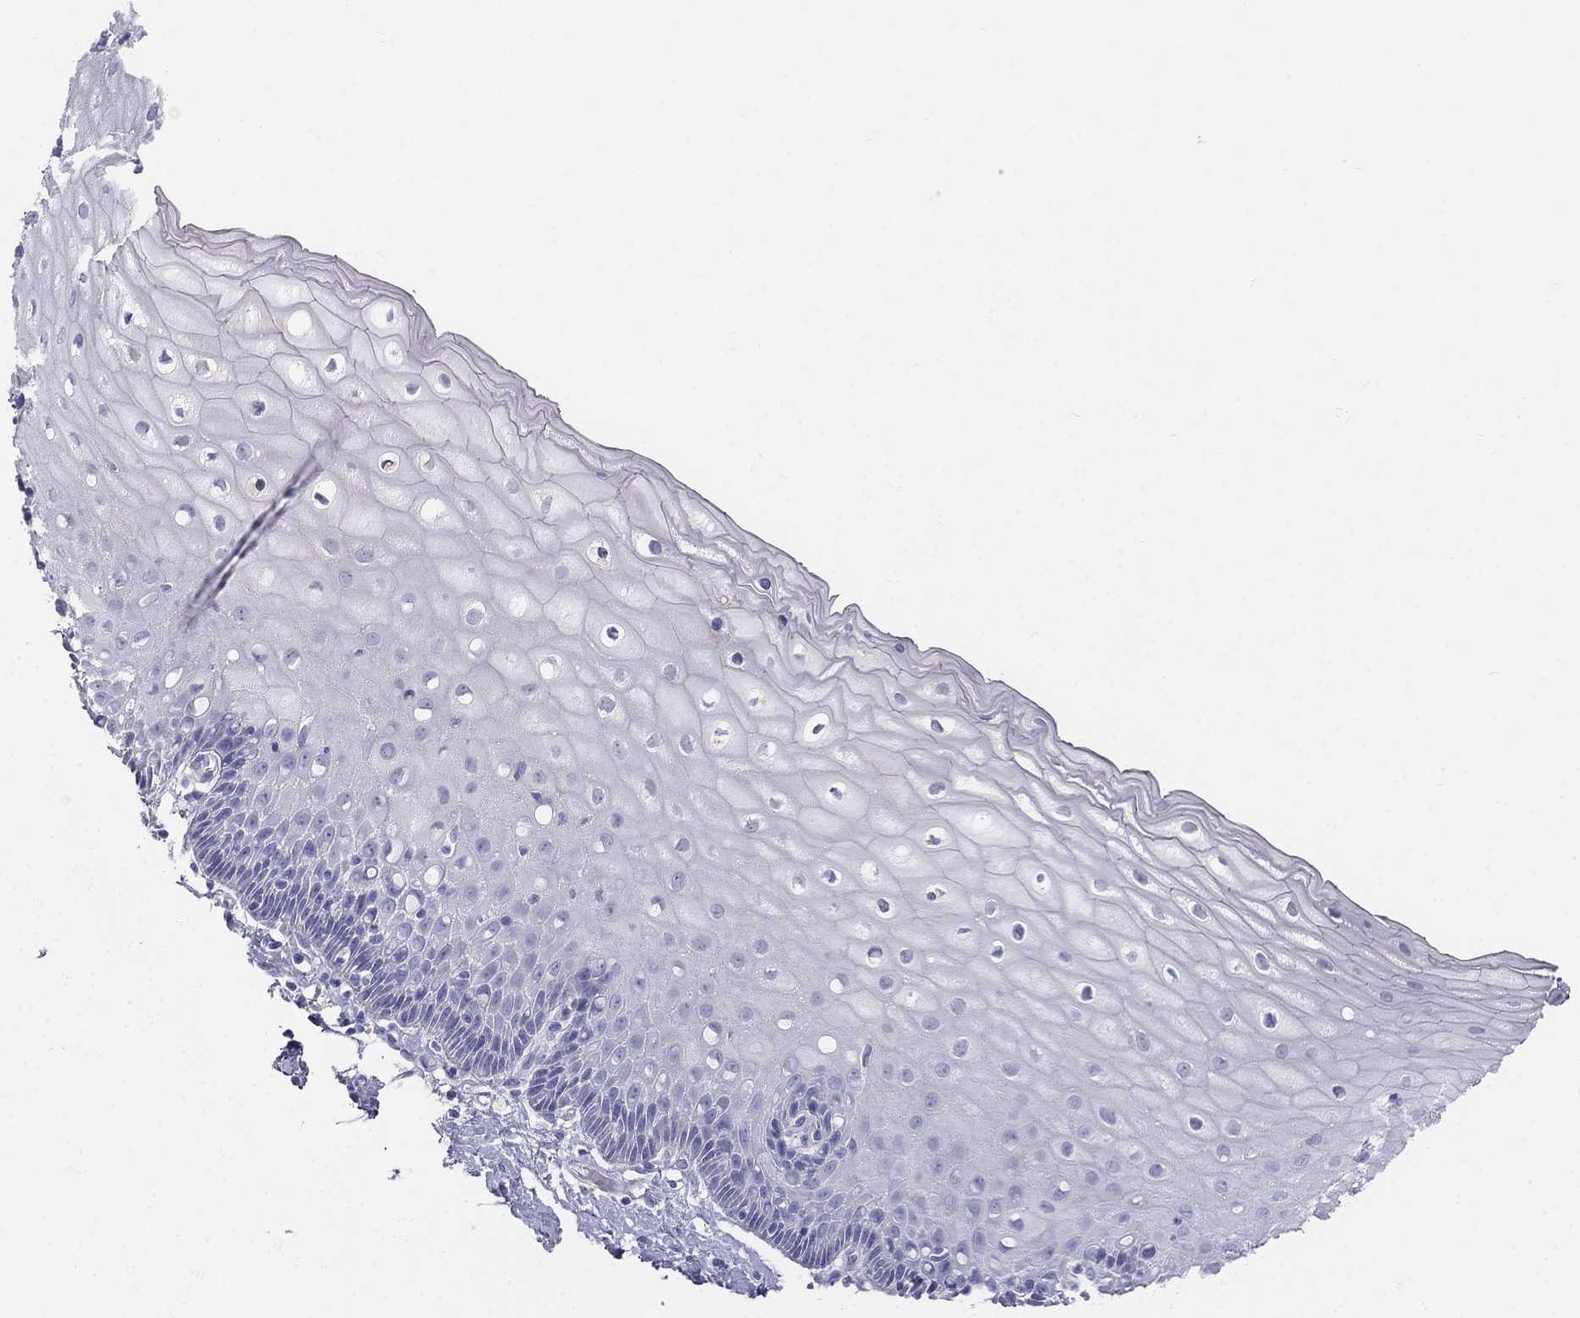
{"staining": {"intensity": "negative", "quantity": "none", "location": "none"}, "tissue": "cervix", "cell_type": "Glandular cells", "image_type": "normal", "snomed": [{"axis": "morphology", "description": "Normal tissue, NOS"}, {"axis": "topography", "description": "Cervix"}], "caption": "Immunohistochemistry photomicrograph of benign cervix: cervix stained with DAB (3,3'-diaminobenzidine) shows no significant protein staining in glandular cells.", "gene": "ALOXE3", "patient": {"sex": "female", "age": 37}}